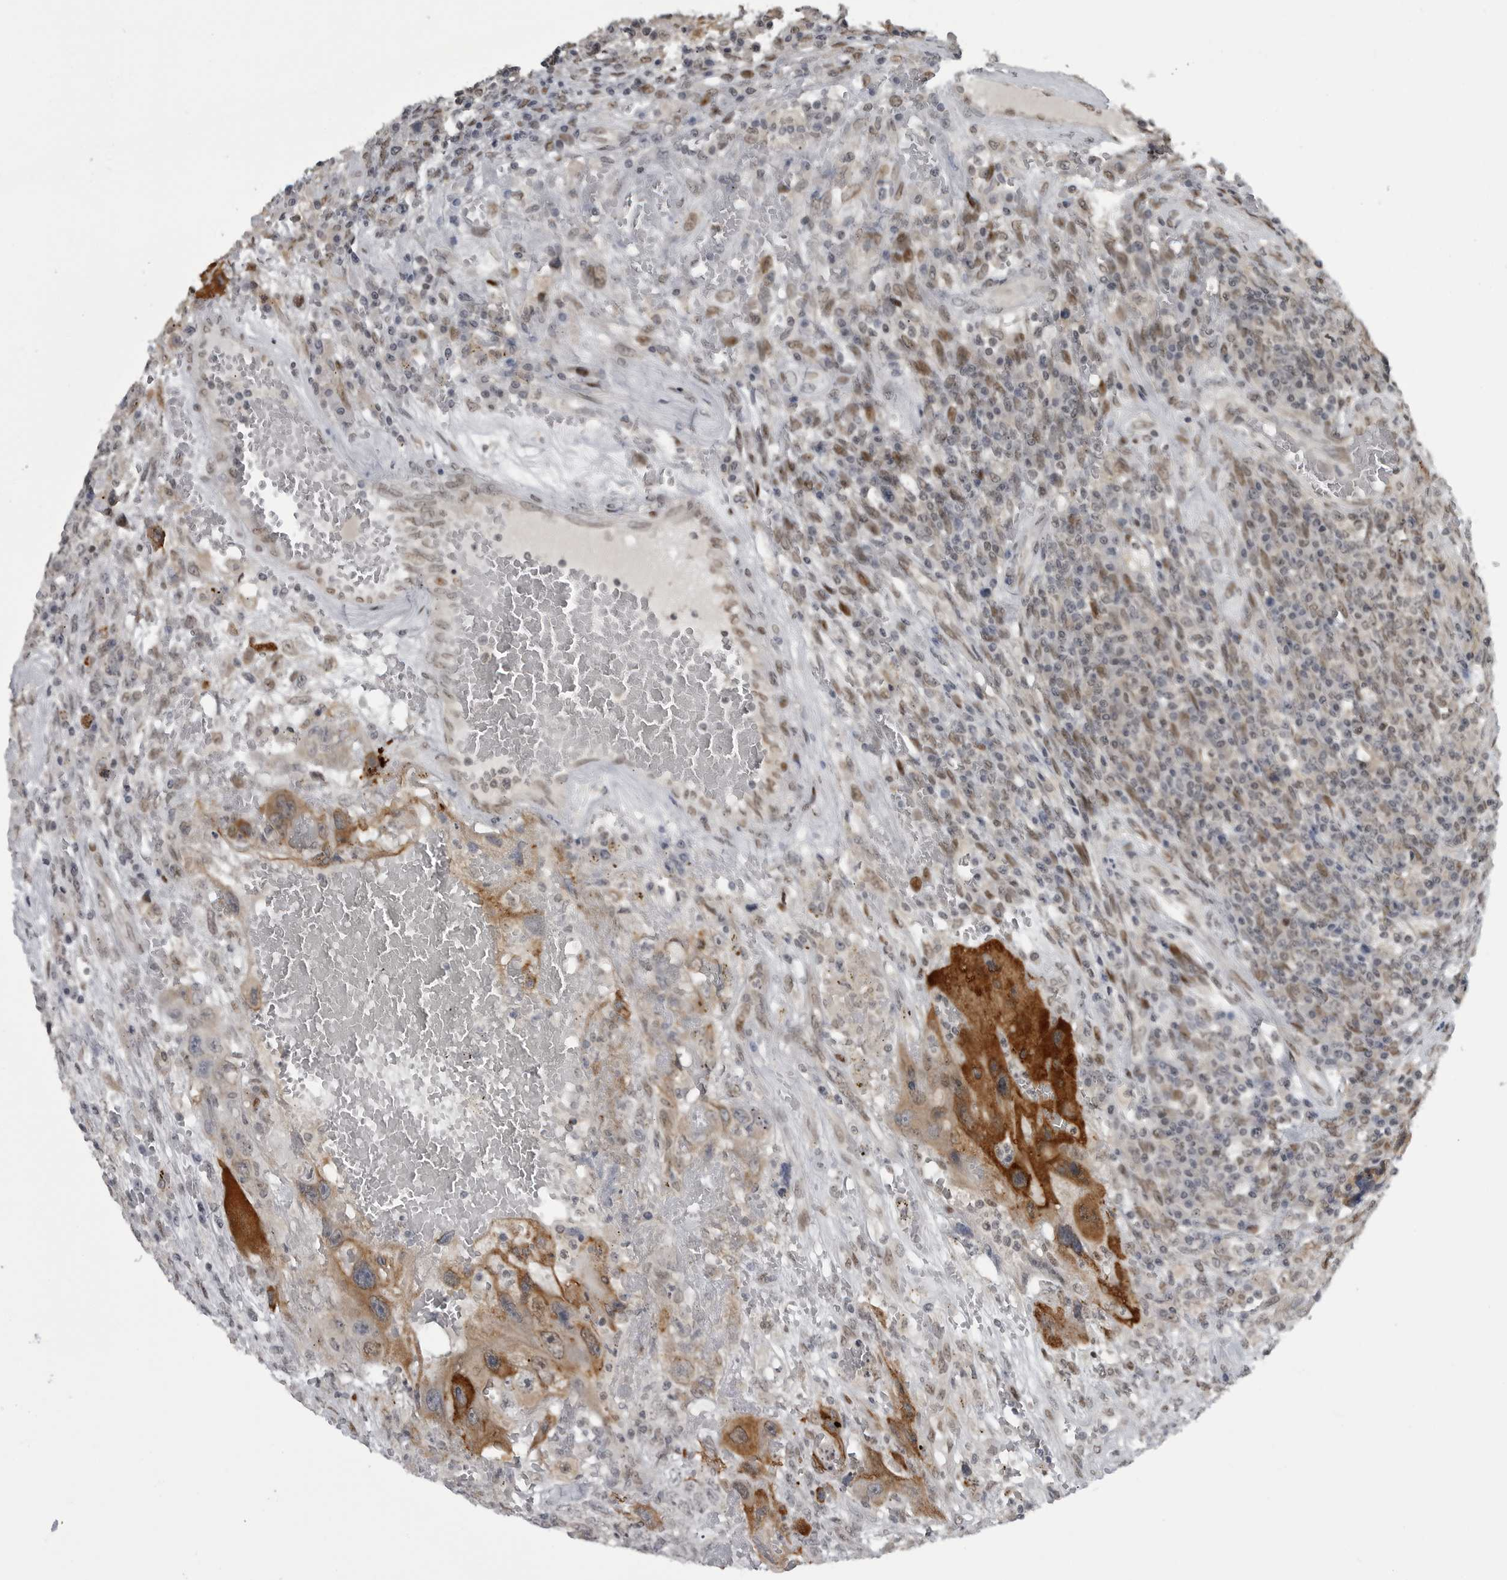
{"staining": {"intensity": "strong", "quantity": ">75%", "location": "cytoplasmic/membranous"}, "tissue": "testis cancer", "cell_type": "Tumor cells", "image_type": "cancer", "snomed": [{"axis": "morphology", "description": "Carcinoma, Embryonal, NOS"}, {"axis": "topography", "description": "Testis"}], "caption": "Strong cytoplasmic/membranous expression for a protein is appreciated in about >75% of tumor cells of embryonal carcinoma (testis) using immunohistochemistry.", "gene": "C8orf58", "patient": {"sex": "male", "age": 26}}